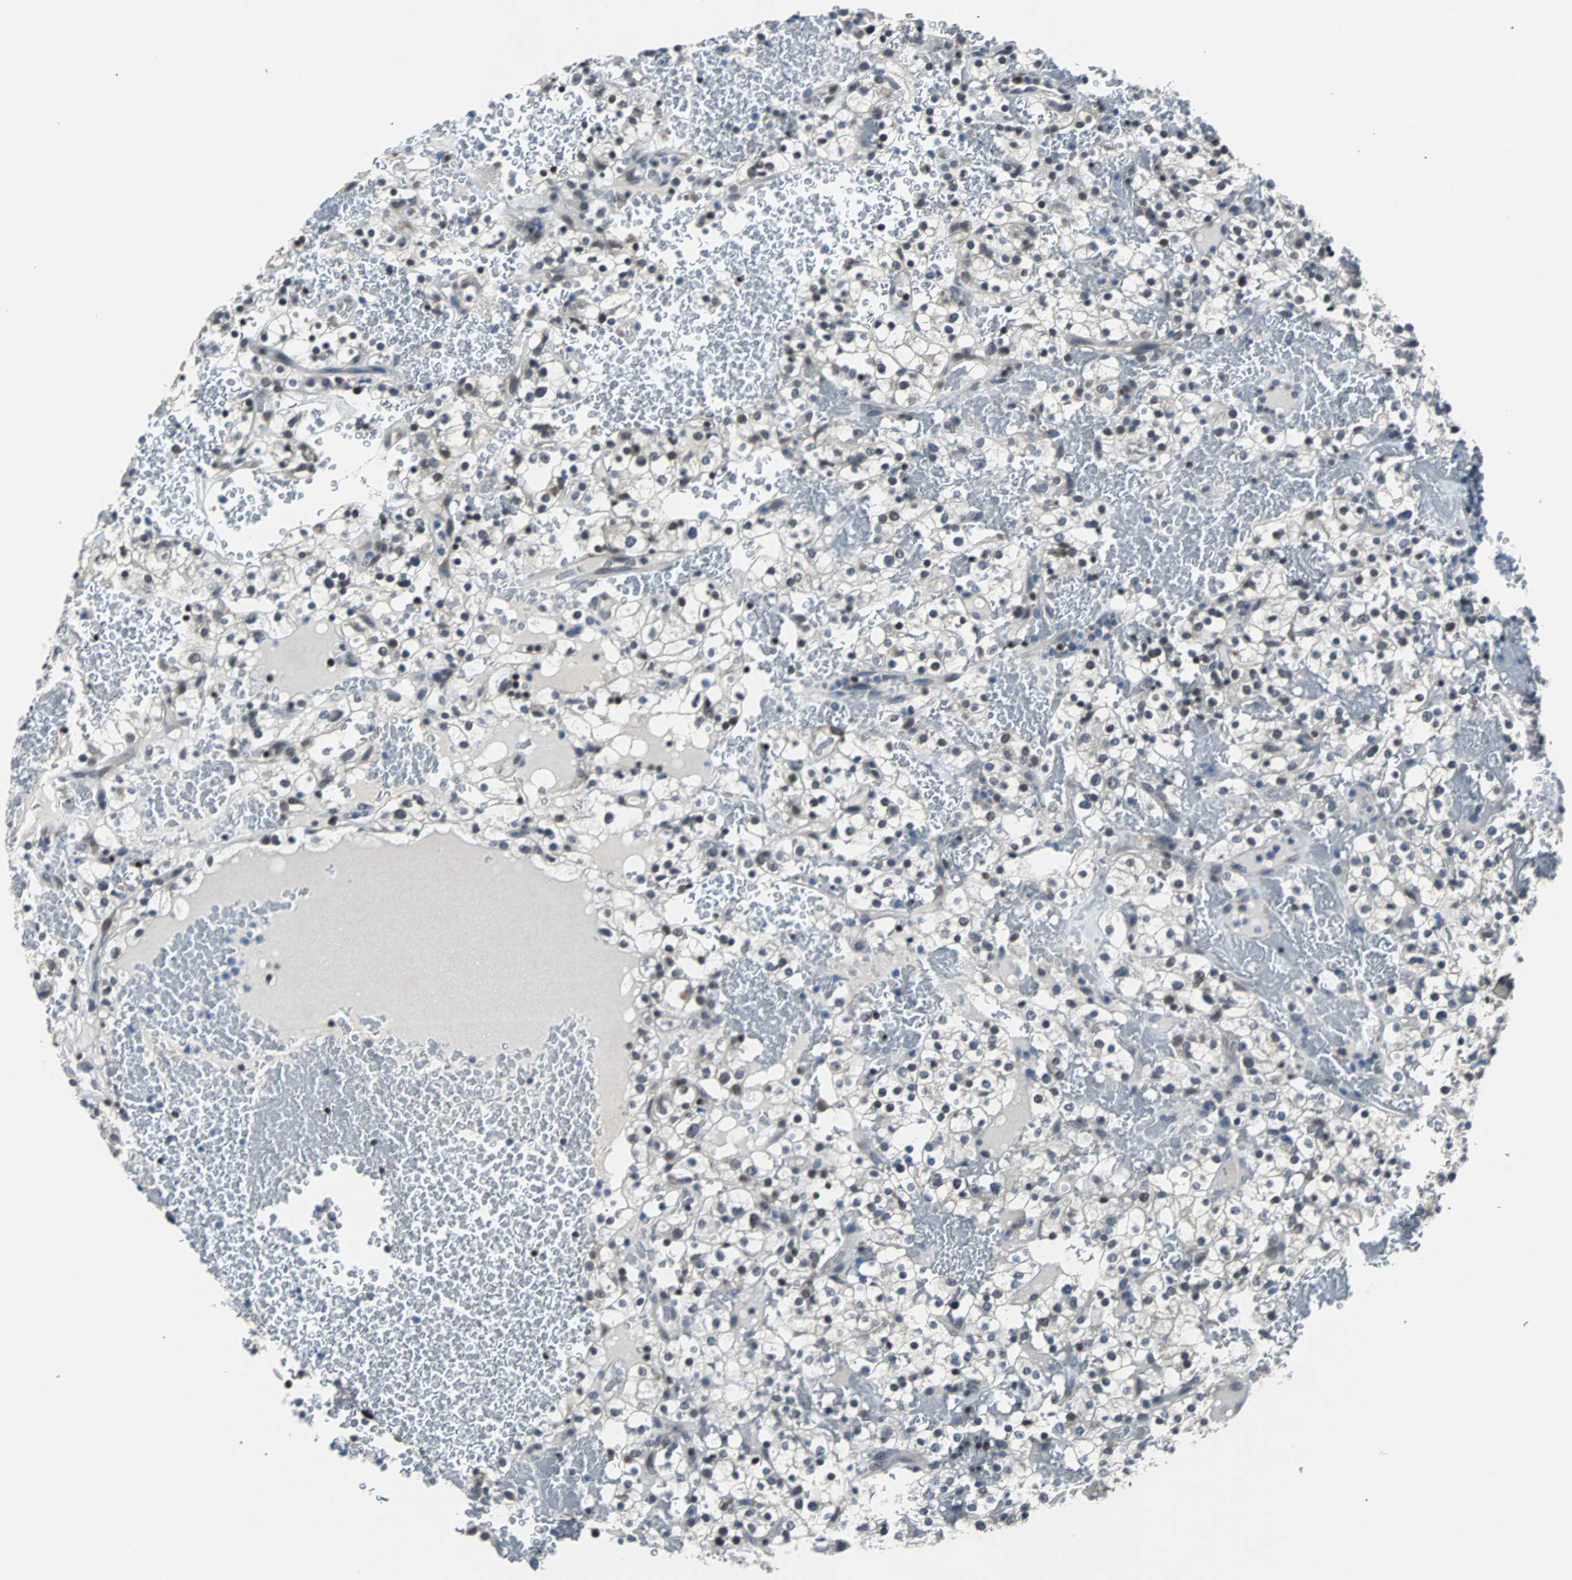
{"staining": {"intensity": "negative", "quantity": "none", "location": "none"}, "tissue": "renal cancer", "cell_type": "Tumor cells", "image_type": "cancer", "snomed": [{"axis": "morphology", "description": "Normal tissue, NOS"}, {"axis": "morphology", "description": "Adenocarcinoma, NOS"}, {"axis": "topography", "description": "Kidney"}], "caption": "Micrograph shows no significant protein expression in tumor cells of renal adenocarcinoma. Nuclei are stained in blue.", "gene": "USP28", "patient": {"sex": "female", "age": 72}}